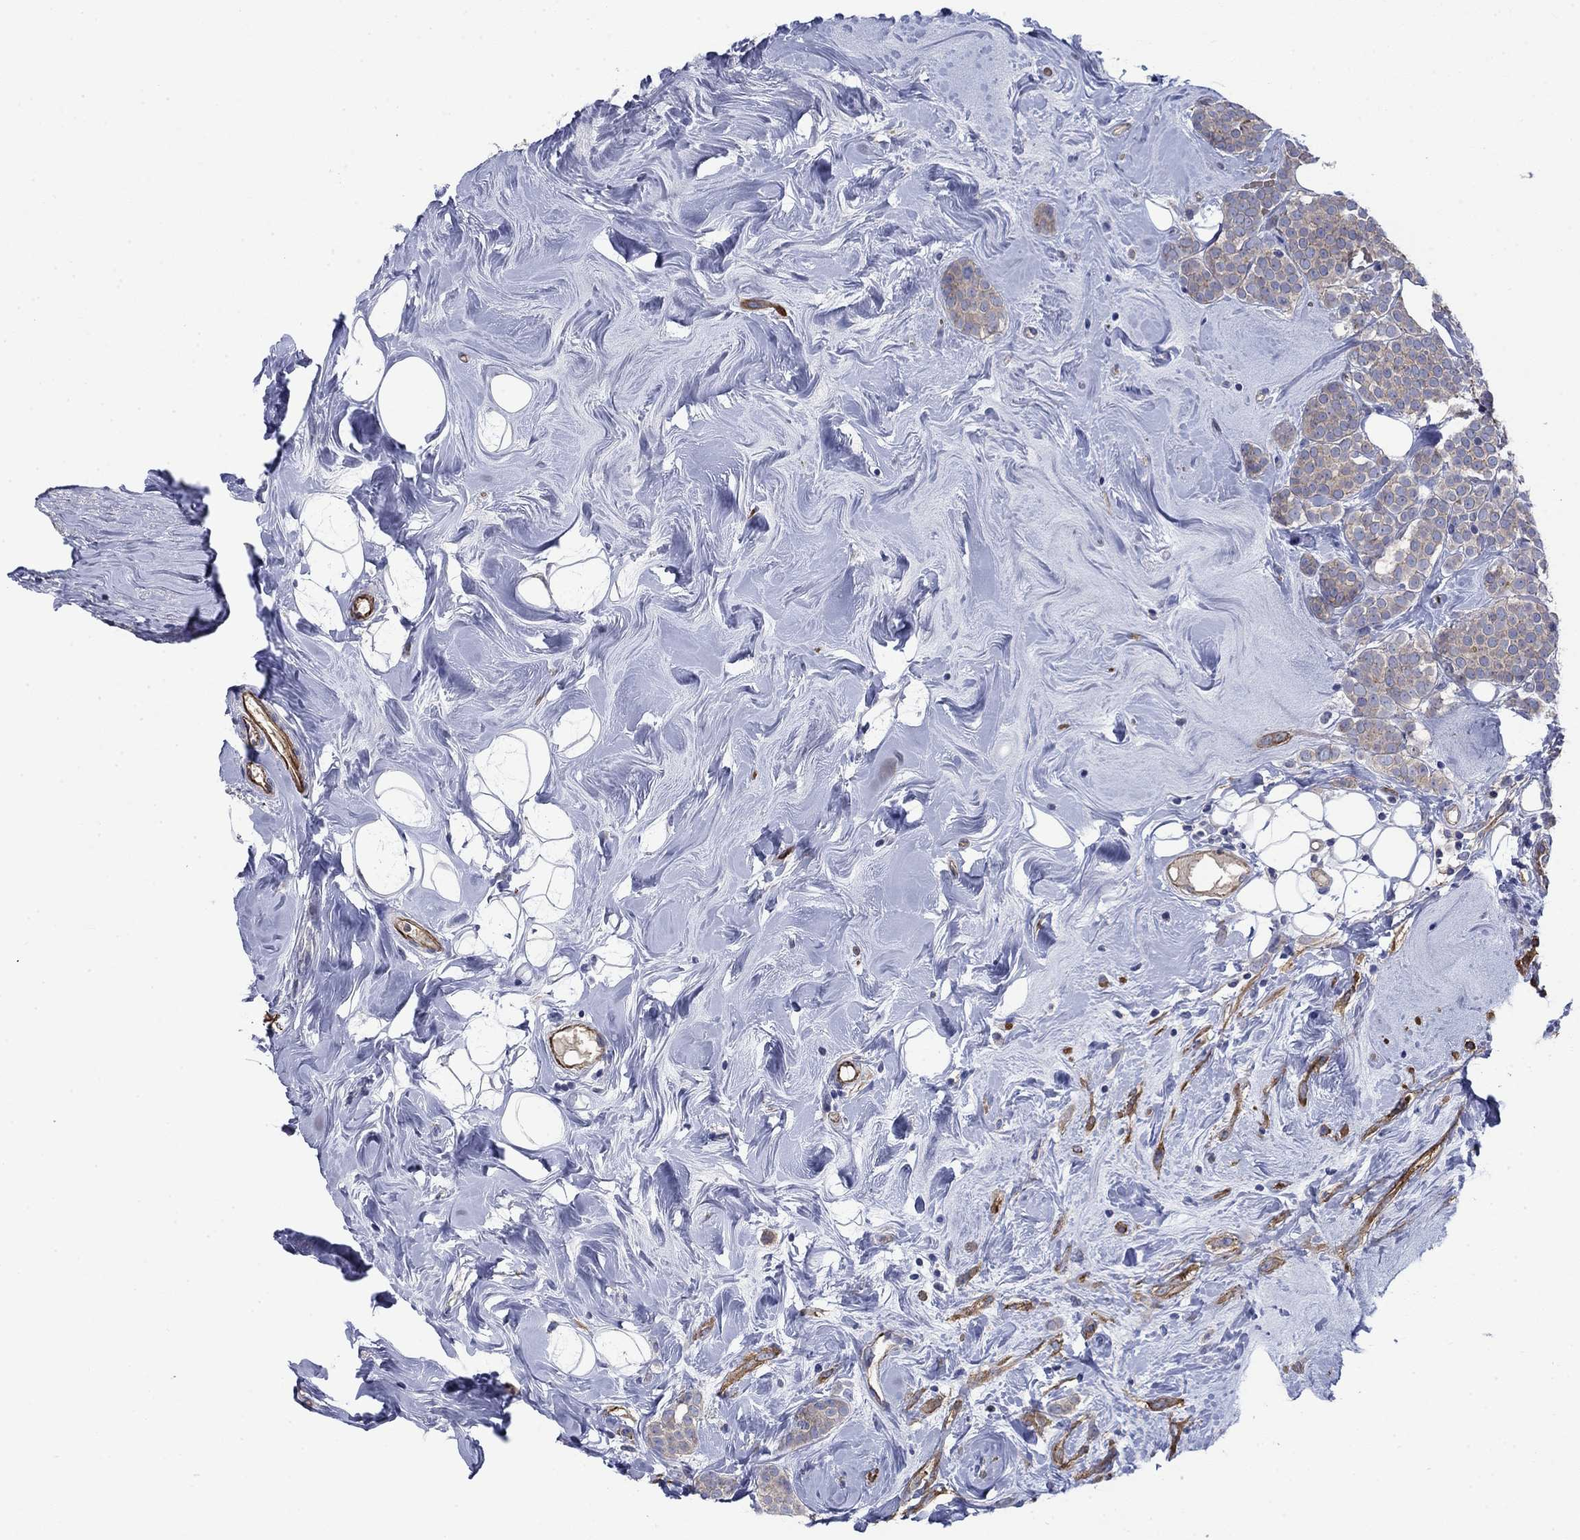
{"staining": {"intensity": "weak", "quantity": "25%-75%", "location": "cytoplasmic/membranous"}, "tissue": "breast cancer", "cell_type": "Tumor cells", "image_type": "cancer", "snomed": [{"axis": "morphology", "description": "Lobular carcinoma"}, {"axis": "topography", "description": "Breast"}], "caption": "An IHC photomicrograph of tumor tissue is shown. Protein staining in brown shows weak cytoplasmic/membranous positivity in breast lobular carcinoma within tumor cells.", "gene": "FLNC", "patient": {"sex": "female", "age": 49}}